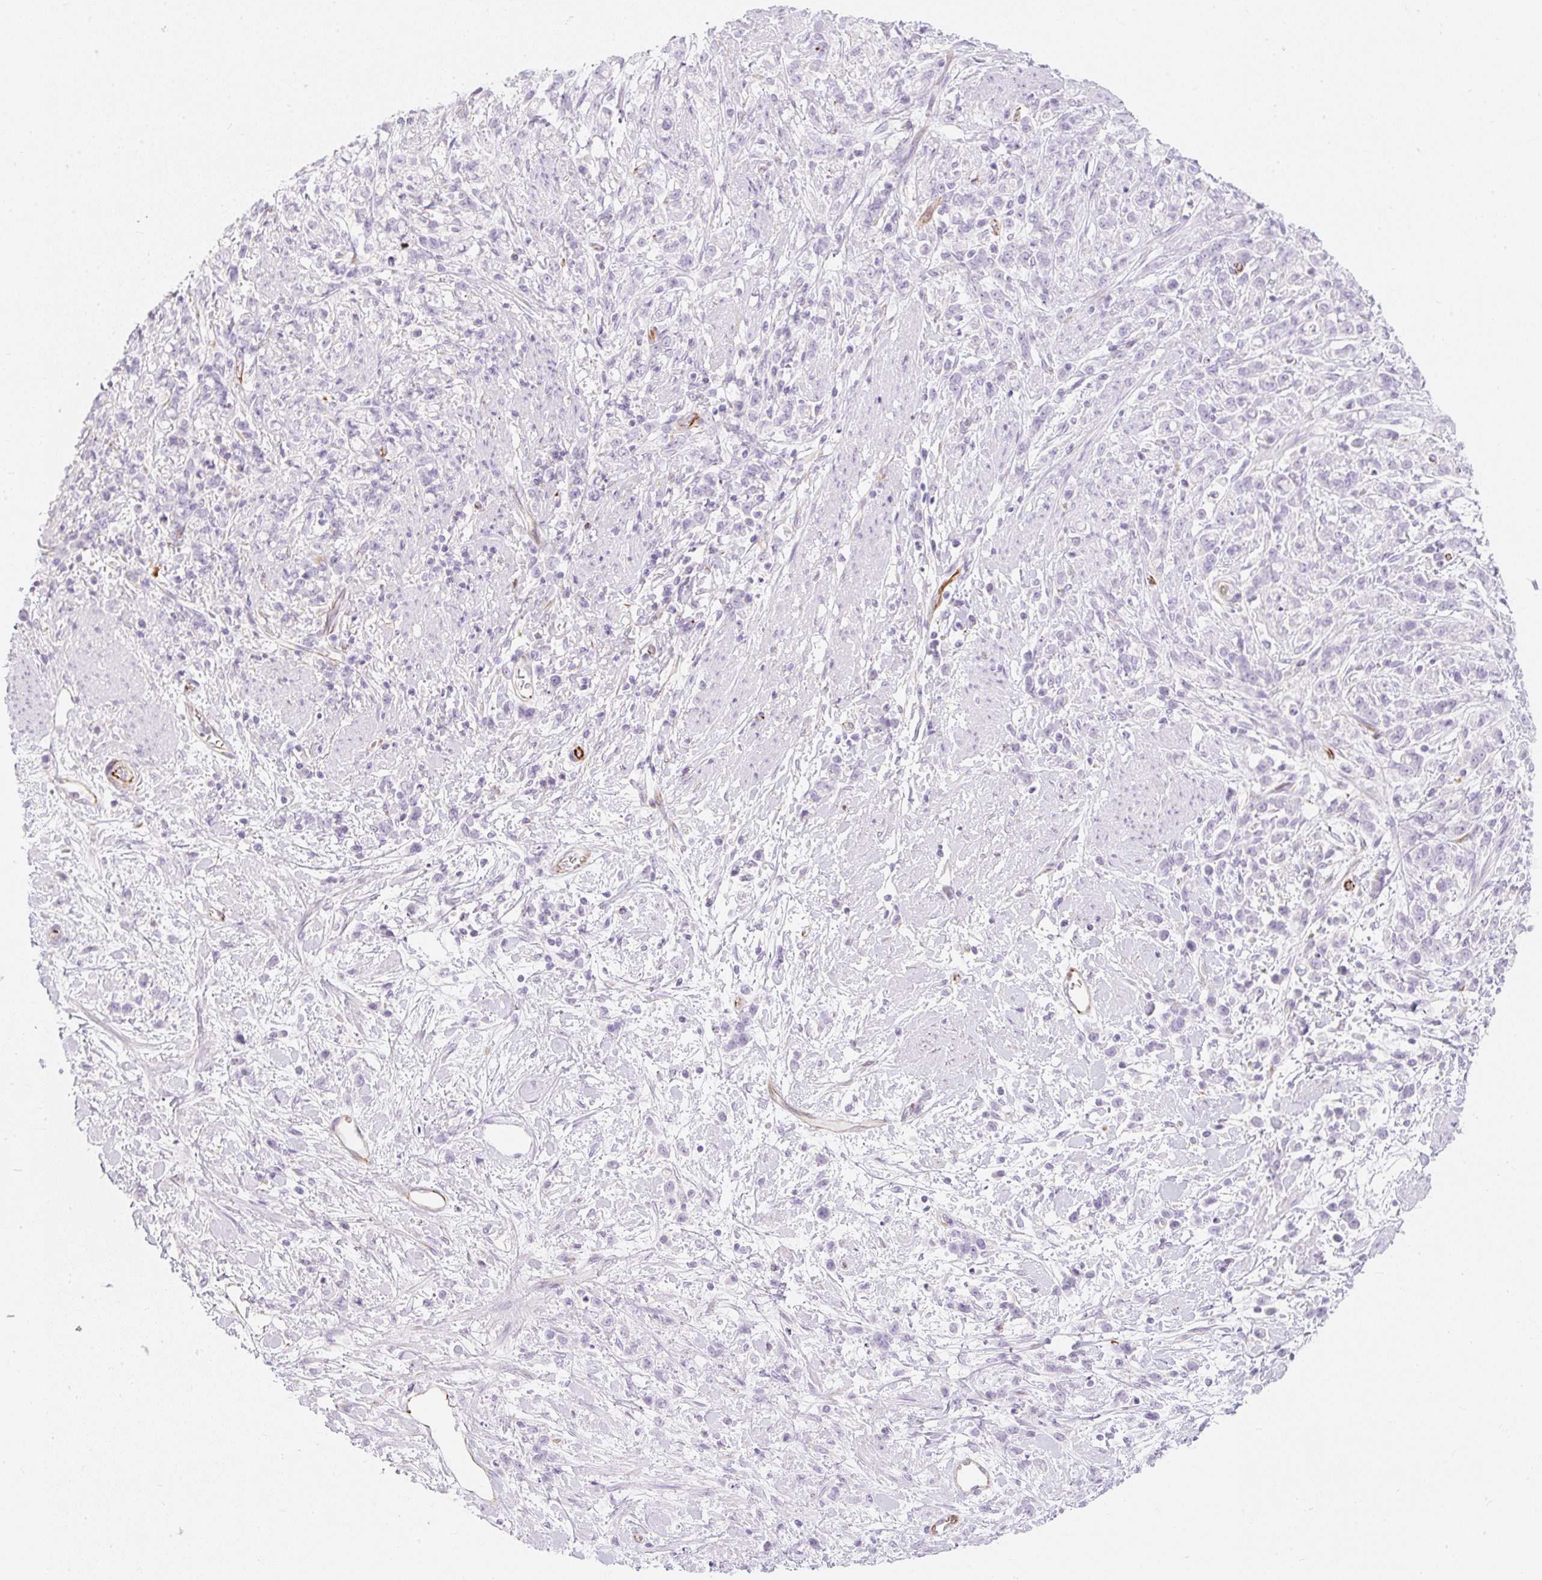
{"staining": {"intensity": "negative", "quantity": "none", "location": "none"}, "tissue": "stomach cancer", "cell_type": "Tumor cells", "image_type": "cancer", "snomed": [{"axis": "morphology", "description": "Adenocarcinoma, NOS"}, {"axis": "topography", "description": "Stomach"}], "caption": "Histopathology image shows no protein positivity in tumor cells of stomach cancer tissue.", "gene": "ZNF689", "patient": {"sex": "female", "age": 60}}